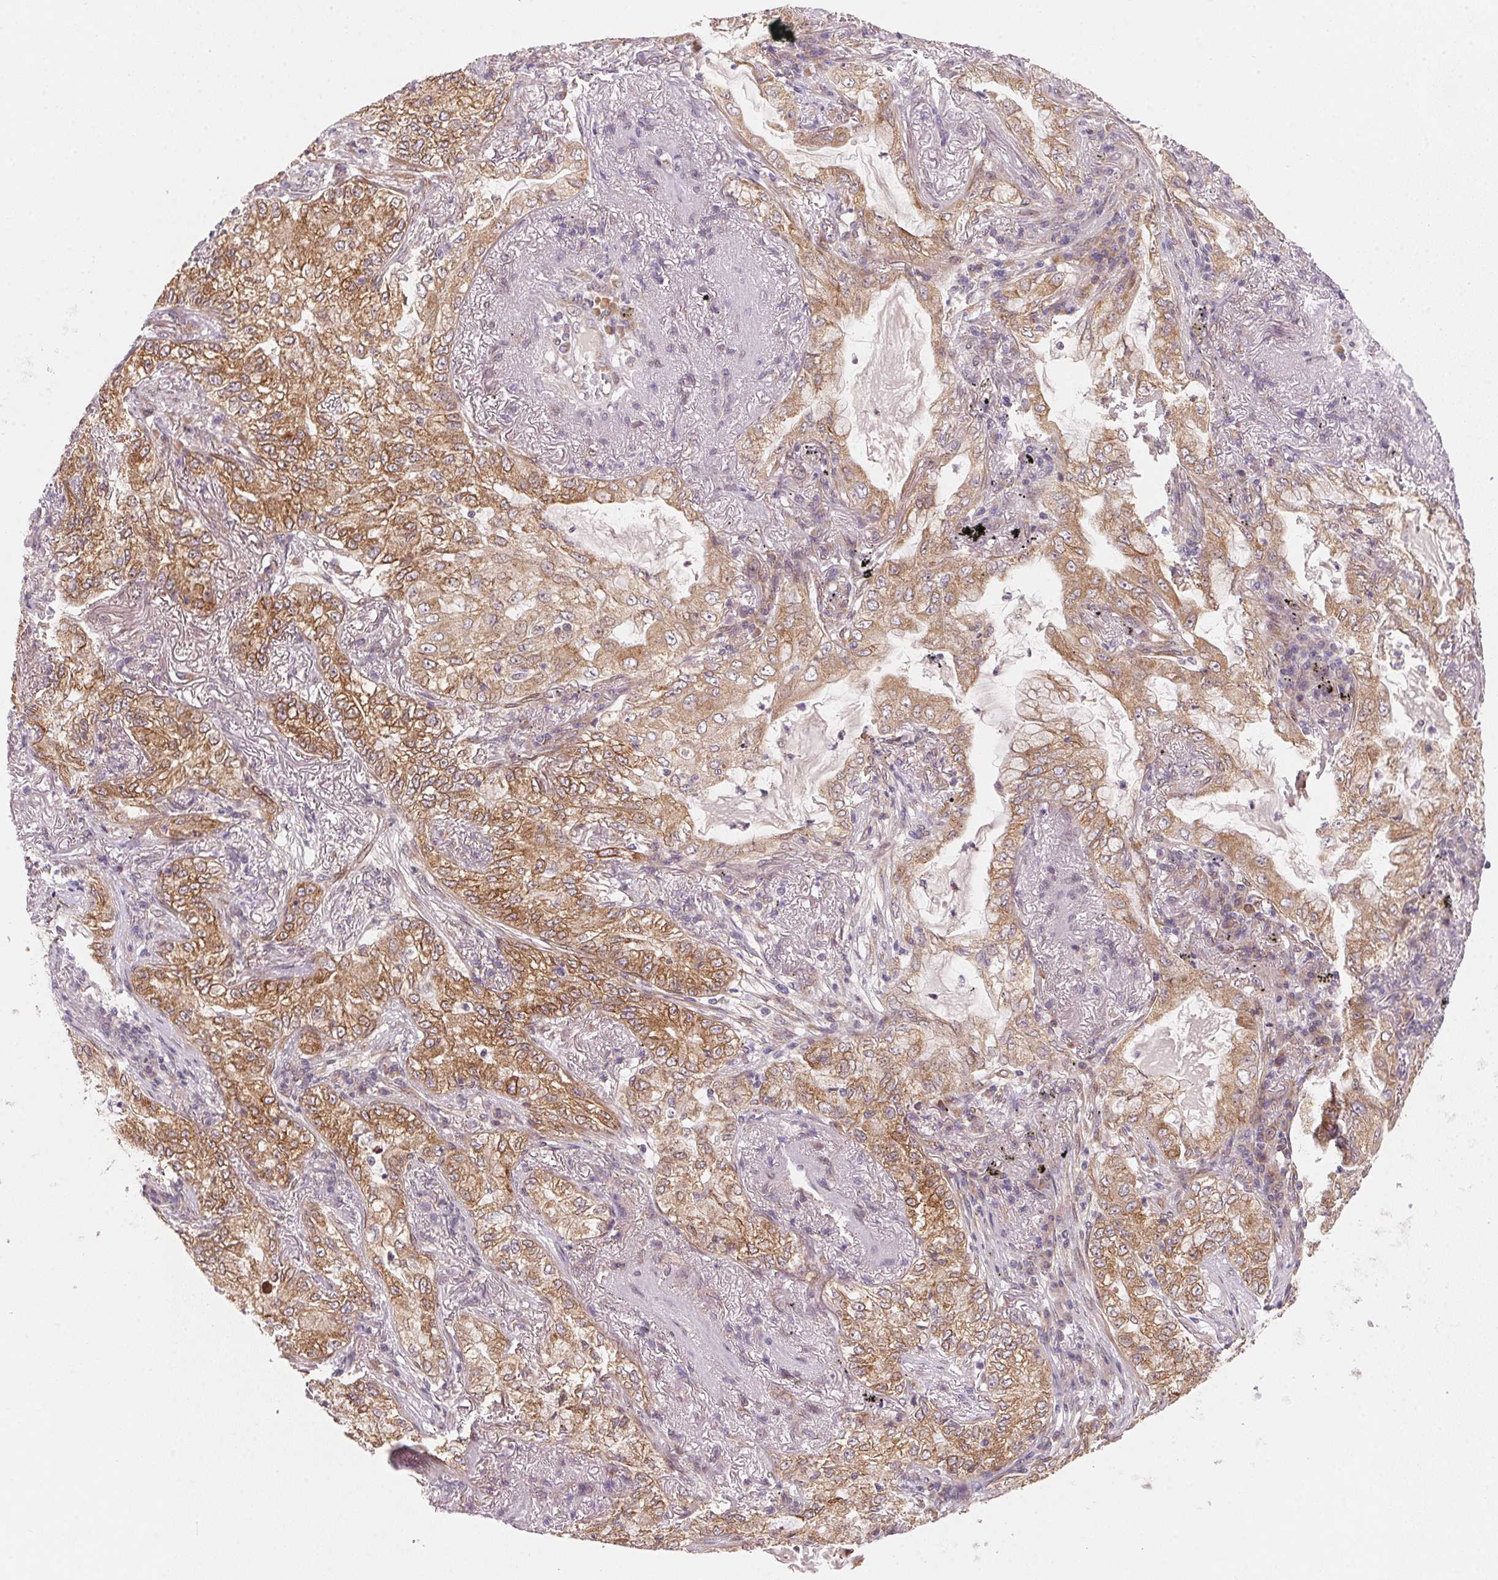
{"staining": {"intensity": "moderate", "quantity": ">75%", "location": "cytoplasmic/membranous"}, "tissue": "lung cancer", "cell_type": "Tumor cells", "image_type": "cancer", "snomed": [{"axis": "morphology", "description": "Adenocarcinoma, NOS"}, {"axis": "topography", "description": "Lung"}], "caption": "Adenocarcinoma (lung) stained with DAB (3,3'-diaminobenzidine) immunohistochemistry demonstrates medium levels of moderate cytoplasmic/membranous expression in approximately >75% of tumor cells. (Stains: DAB in brown, nuclei in blue, Microscopy: brightfield microscopy at high magnification).", "gene": "EI24", "patient": {"sex": "female", "age": 73}}